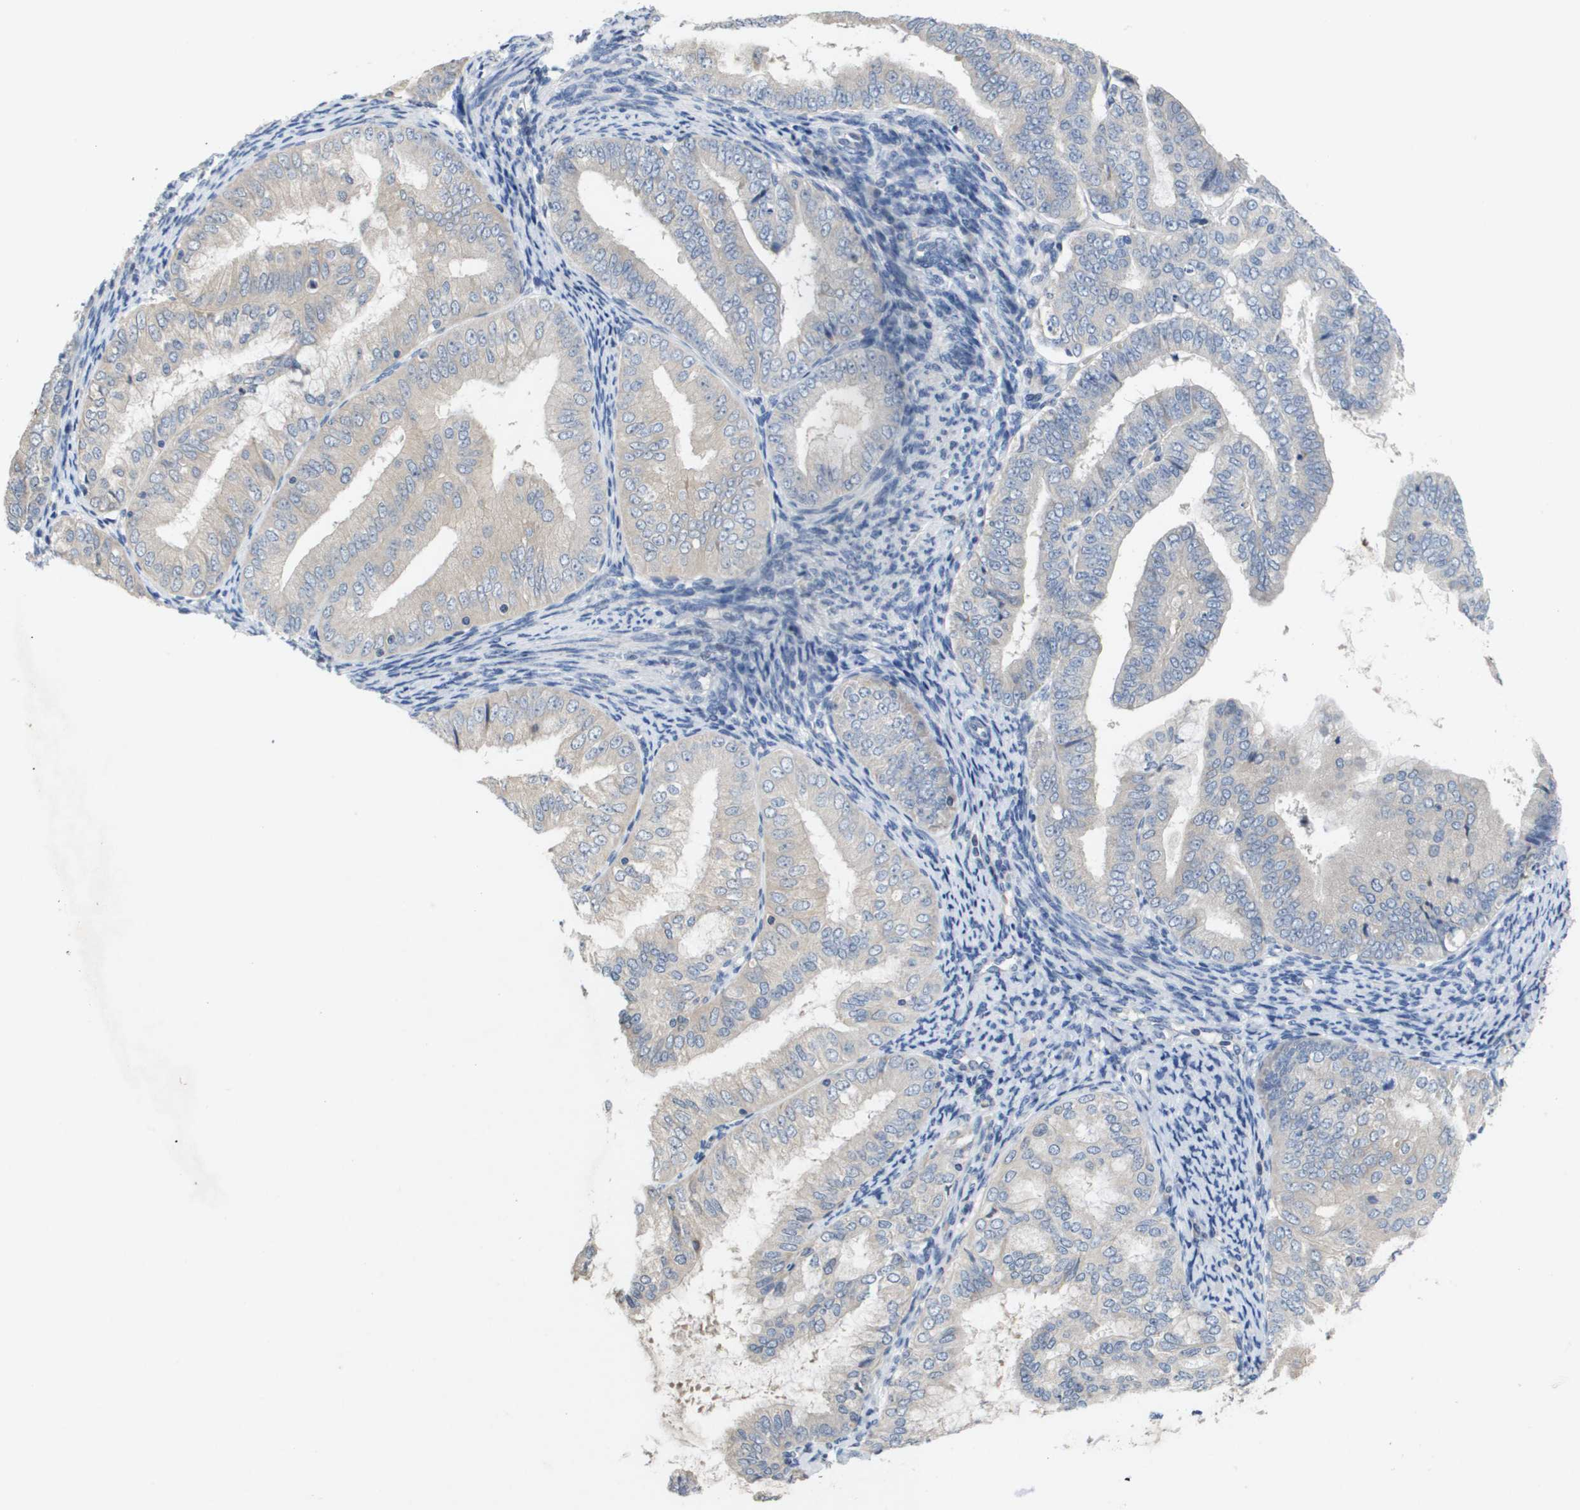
{"staining": {"intensity": "weak", "quantity": "<25%", "location": "cytoplasmic/membranous"}, "tissue": "endometrial cancer", "cell_type": "Tumor cells", "image_type": "cancer", "snomed": [{"axis": "morphology", "description": "Adenocarcinoma, NOS"}, {"axis": "topography", "description": "Endometrium"}], "caption": "IHC micrograph of neoplastic tissue: adenocarcinoma (endometrial) stained with DAB exhibits no significant protein staining in tumor cells.", "gene": "CAPN11", "patient": {"sex": "female", "age": 63}}